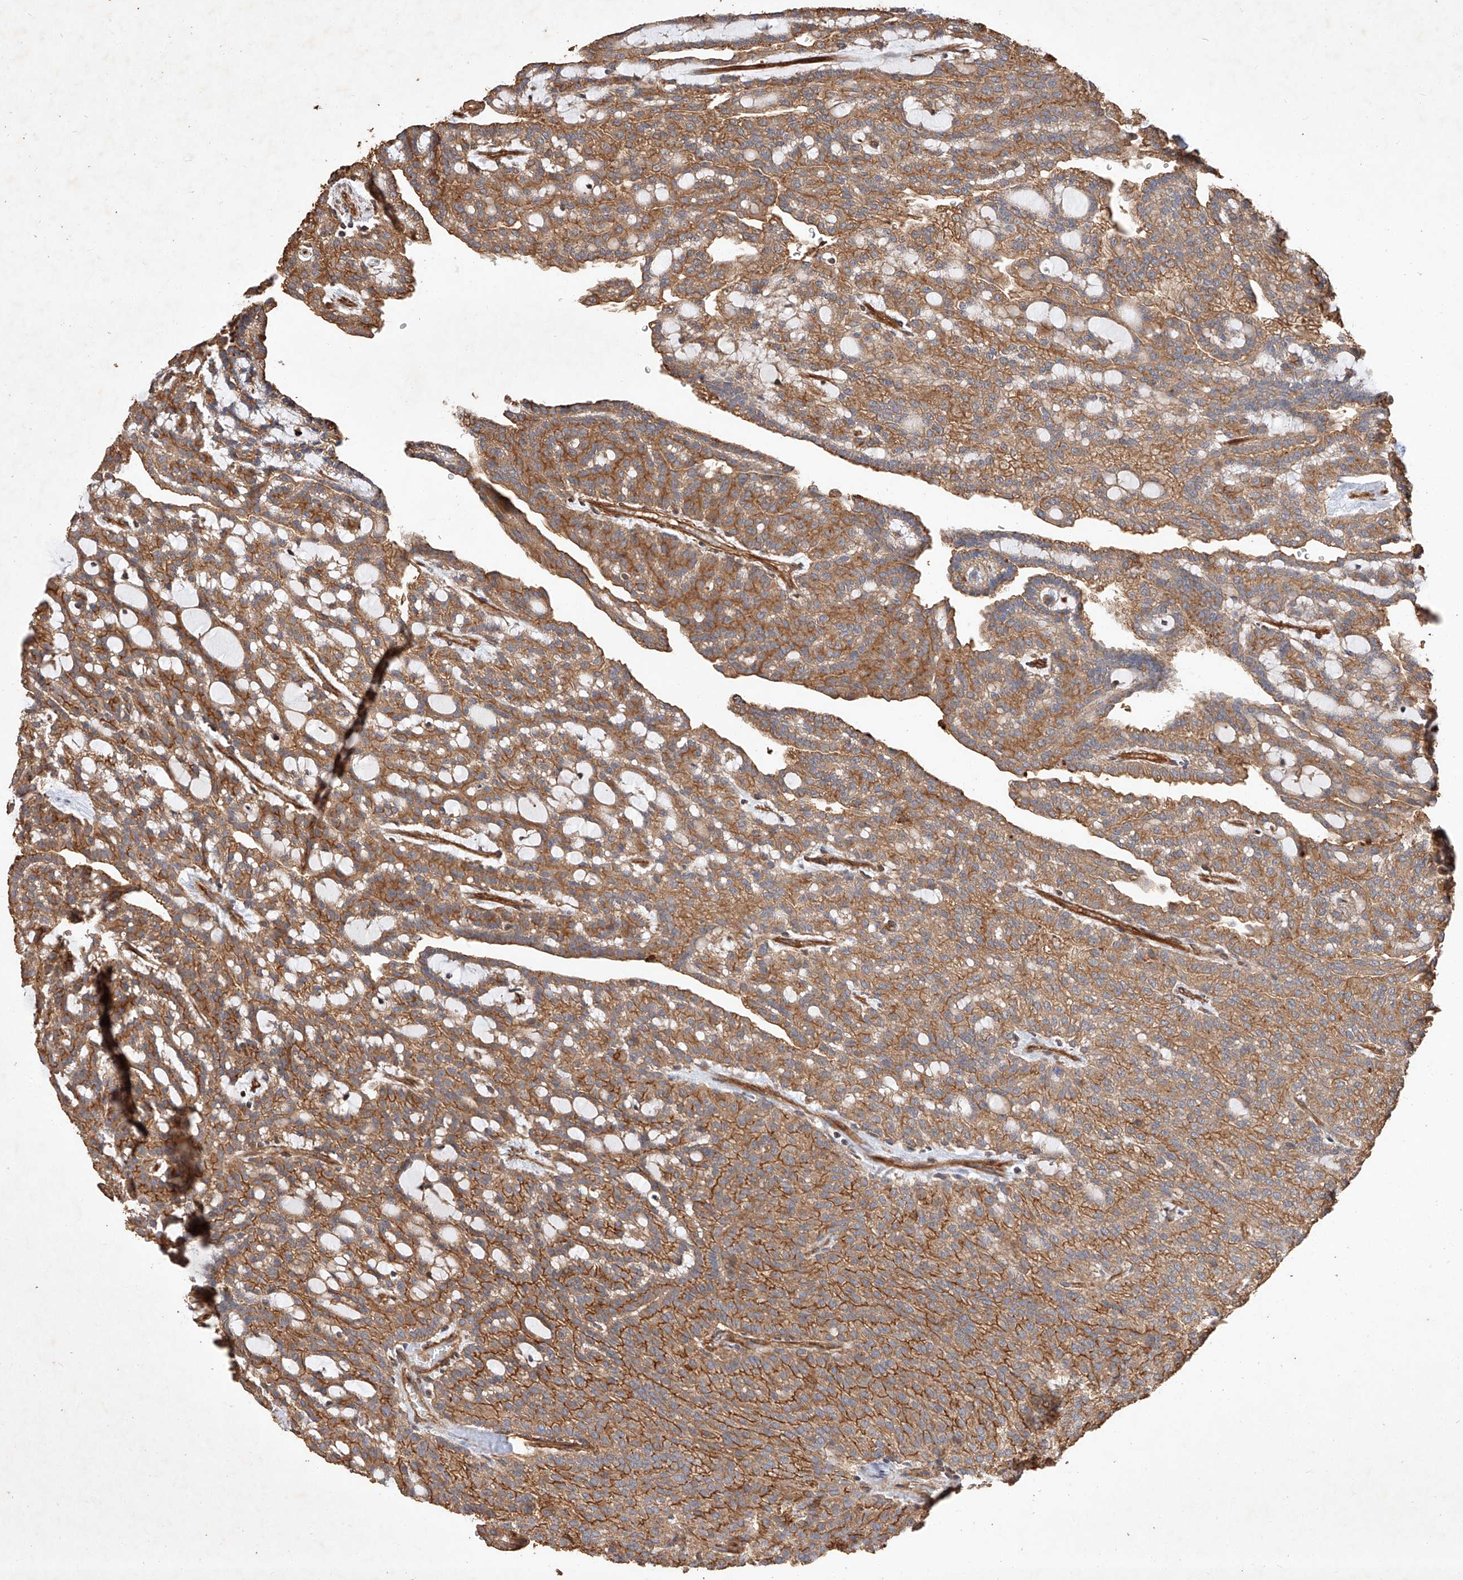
{"staining": {"intensity": "moderate", "quantity": ">75%", "location": "cytoplasmic/membranous"}, "tissue": "renal cancer", "cell_type": "Tumor cells", "image_type": "cancer", "snomed": [{"axis": "morphology", "description": "Adenocarcinoma, NOS"}, {"axis": "topography", "description": "Kidney"}], "caption": "The micrograph displays immunohistochemical staining of adenocarcinoma (renal). There is moderate cytoplasmic/membranous expression is present in about >75% of tumor cells.", "gene": "GHDC", "patient": {"sex": "male", "age": 63}}